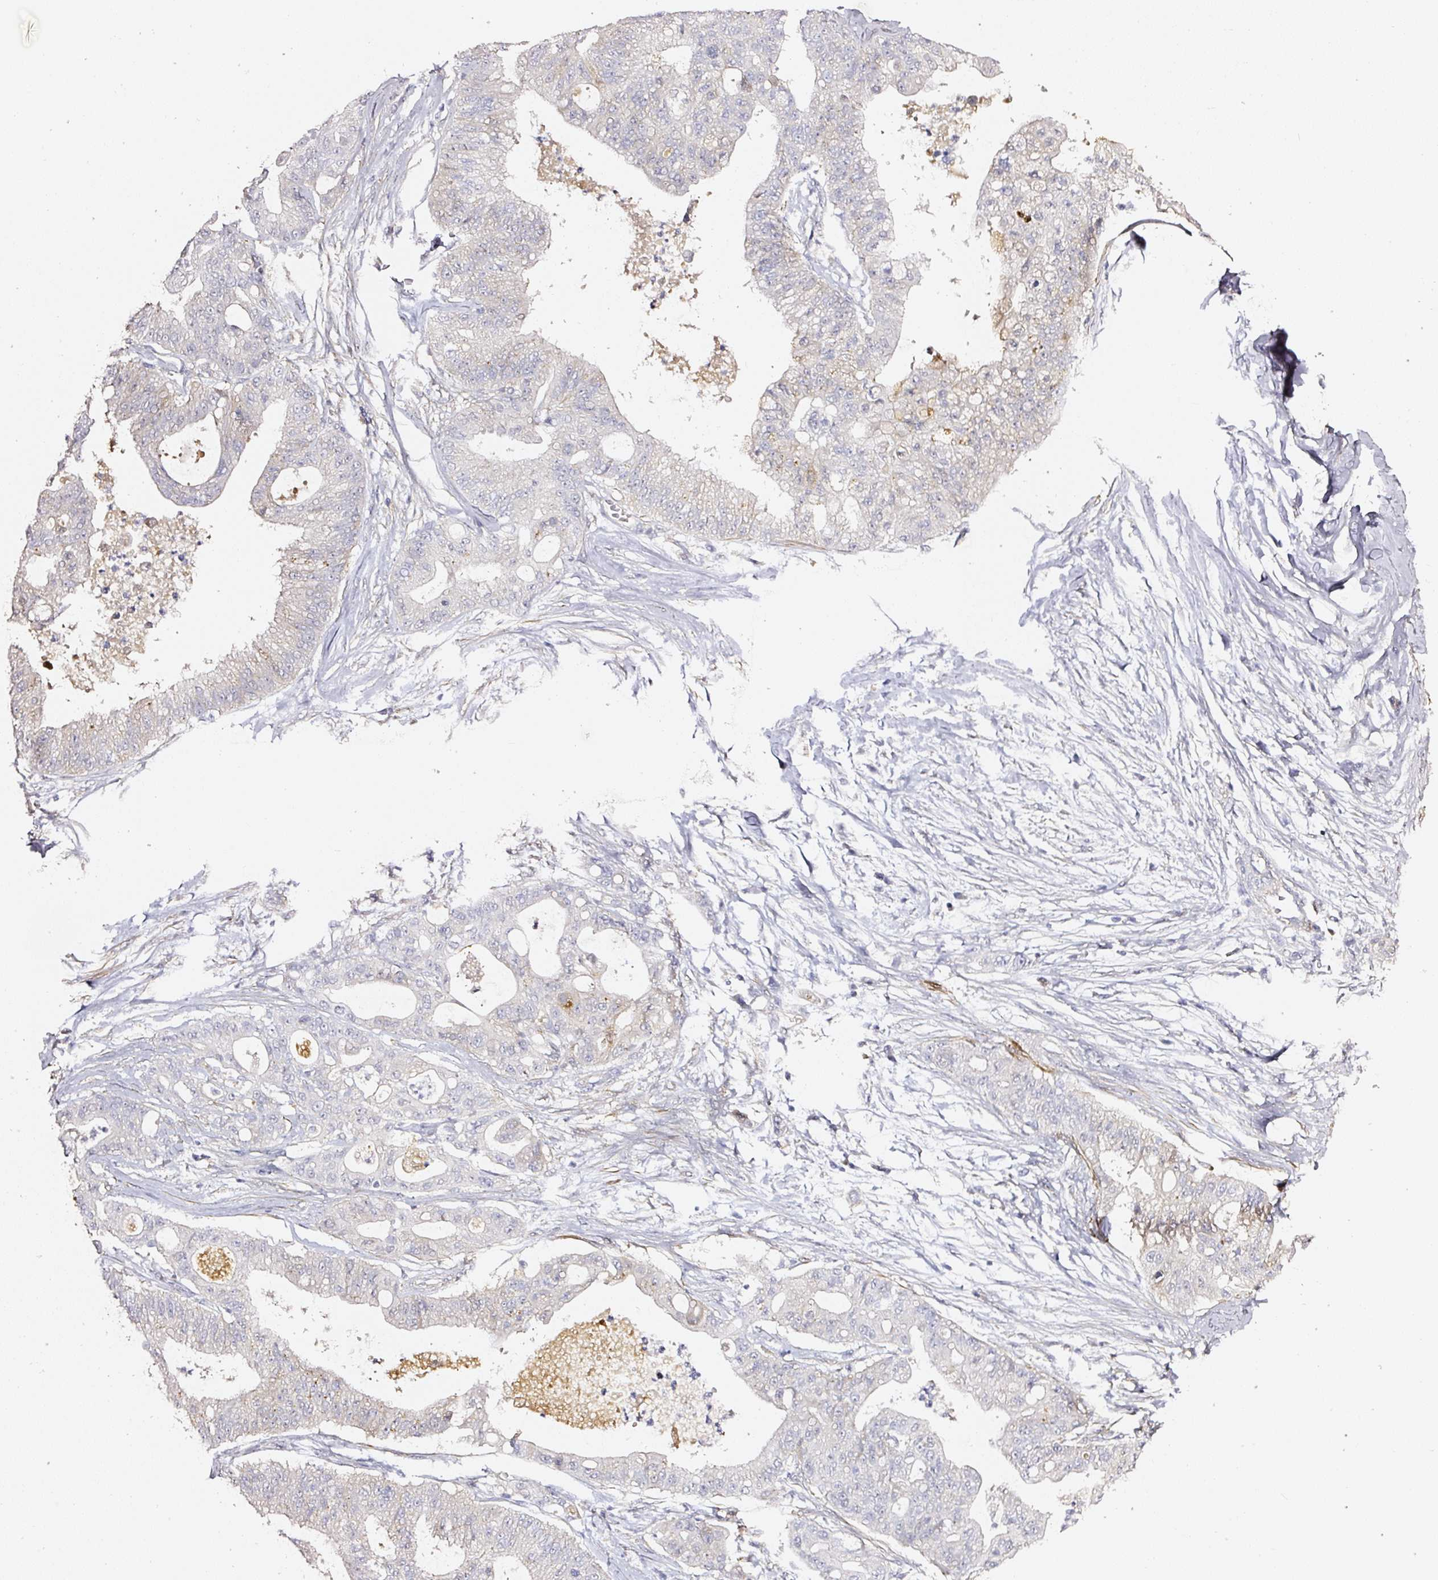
{"staining": {"intensity": "negative", "quantity": "none", "location": "none"}, "tissue": "ovarian cancer", "cell_type": "Tumor cells", "image_type": "cancer", "snomed": [{"axis": "morphology", "description": "Cystadenocarcinoma, mucinous, NOS"}, {"axis": "topography", "description": "Ovary"}], "caption": "High magnification brightfield microscopy of mucinous cystadenocarcinoma (ovarian) stained with DAB (brown) and counterstained with hematoxylin (blue): tumor cells show no significant positivity.", "gene": "TOGARAM1", "patient": {"sex": "female", "age": 70}}